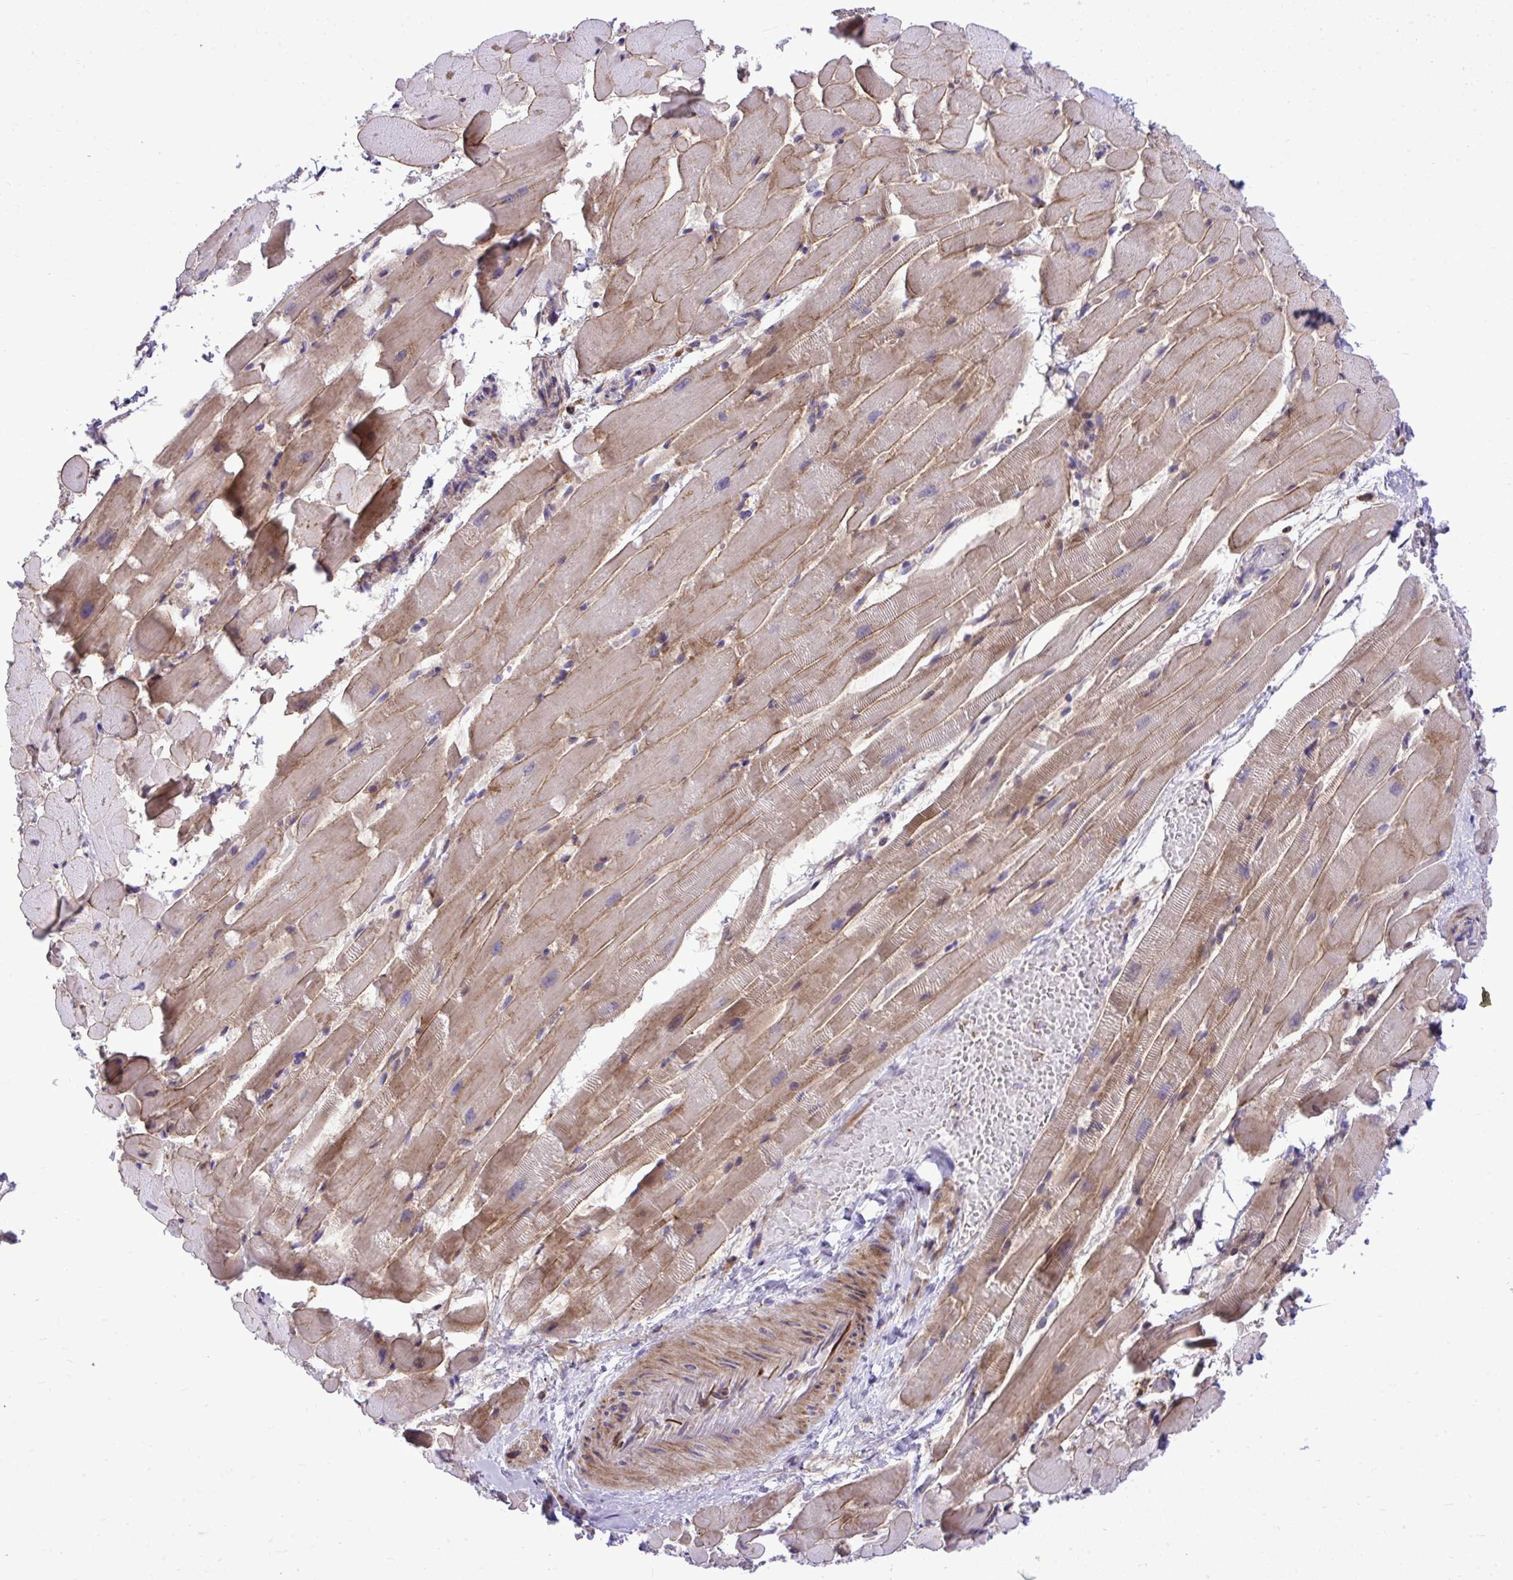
{"staining": {"intensity": "weak", "quantity": "25%-75%", "location": "cytoplasmic/membranous"}, "tissue": "heart muscle", "cell_type": "Cardiomyocytes", "image_type": "normal", "snomed": [{"axis": "morphology", "description": "Normal tissue, NOS"}, {"axis": "topography", "description": "Heart"}], "caption": "About 25%-75% of cardiomyocytes in unremarkable human heart muscle exhibit weak cytoplasmic/membranous protein expression as visualized by brown immunohistochemical staining.", "gene": "PAIP2", "patient": {"sex": "male", "age": 37}}